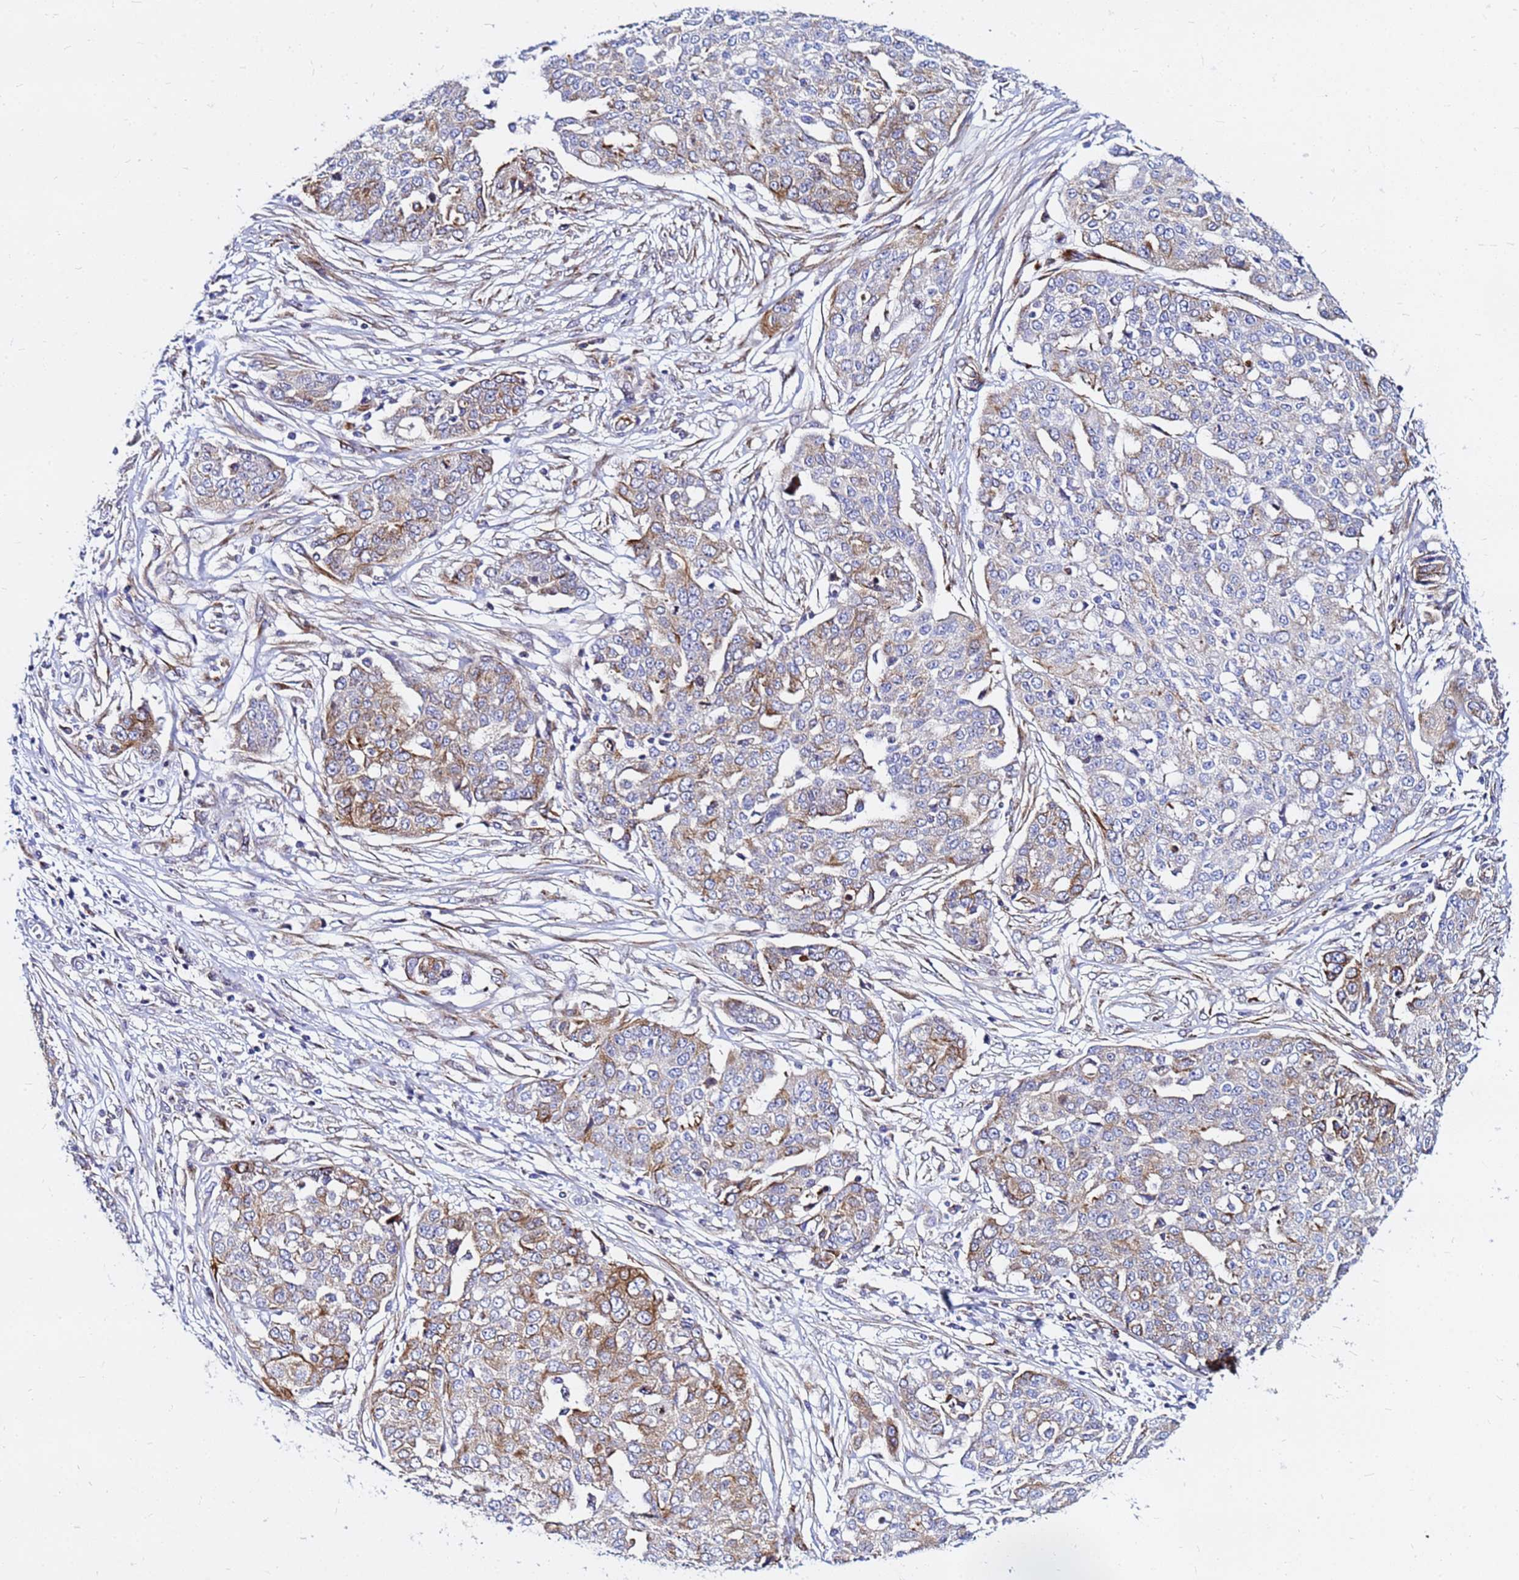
{"staining": {"intensity": "moderate", "quantity": "25%-75%", "location": "cytoplasmic/membranous"}, "tissue": "ovarian cancer", "cell_type": "Tumor cells", "image_type": "cancer", "snomed": [{"axis": "morphology", "description": "Cystadenocarcinoma, serous, NOS"}, {"axis": "topography", "description": "Soft tissue"}, {"axis": "topography", "description": "Ovary"}], "caption": "A photomicrograph of human ovarian cancer (serous cystadenocarcinoma) stained for a protein reveals moderate cytoplasmic/membranous brown staining in tumor cells.", "gene": "TUBA8", "patient": {"sex": "female", "age": 57}}